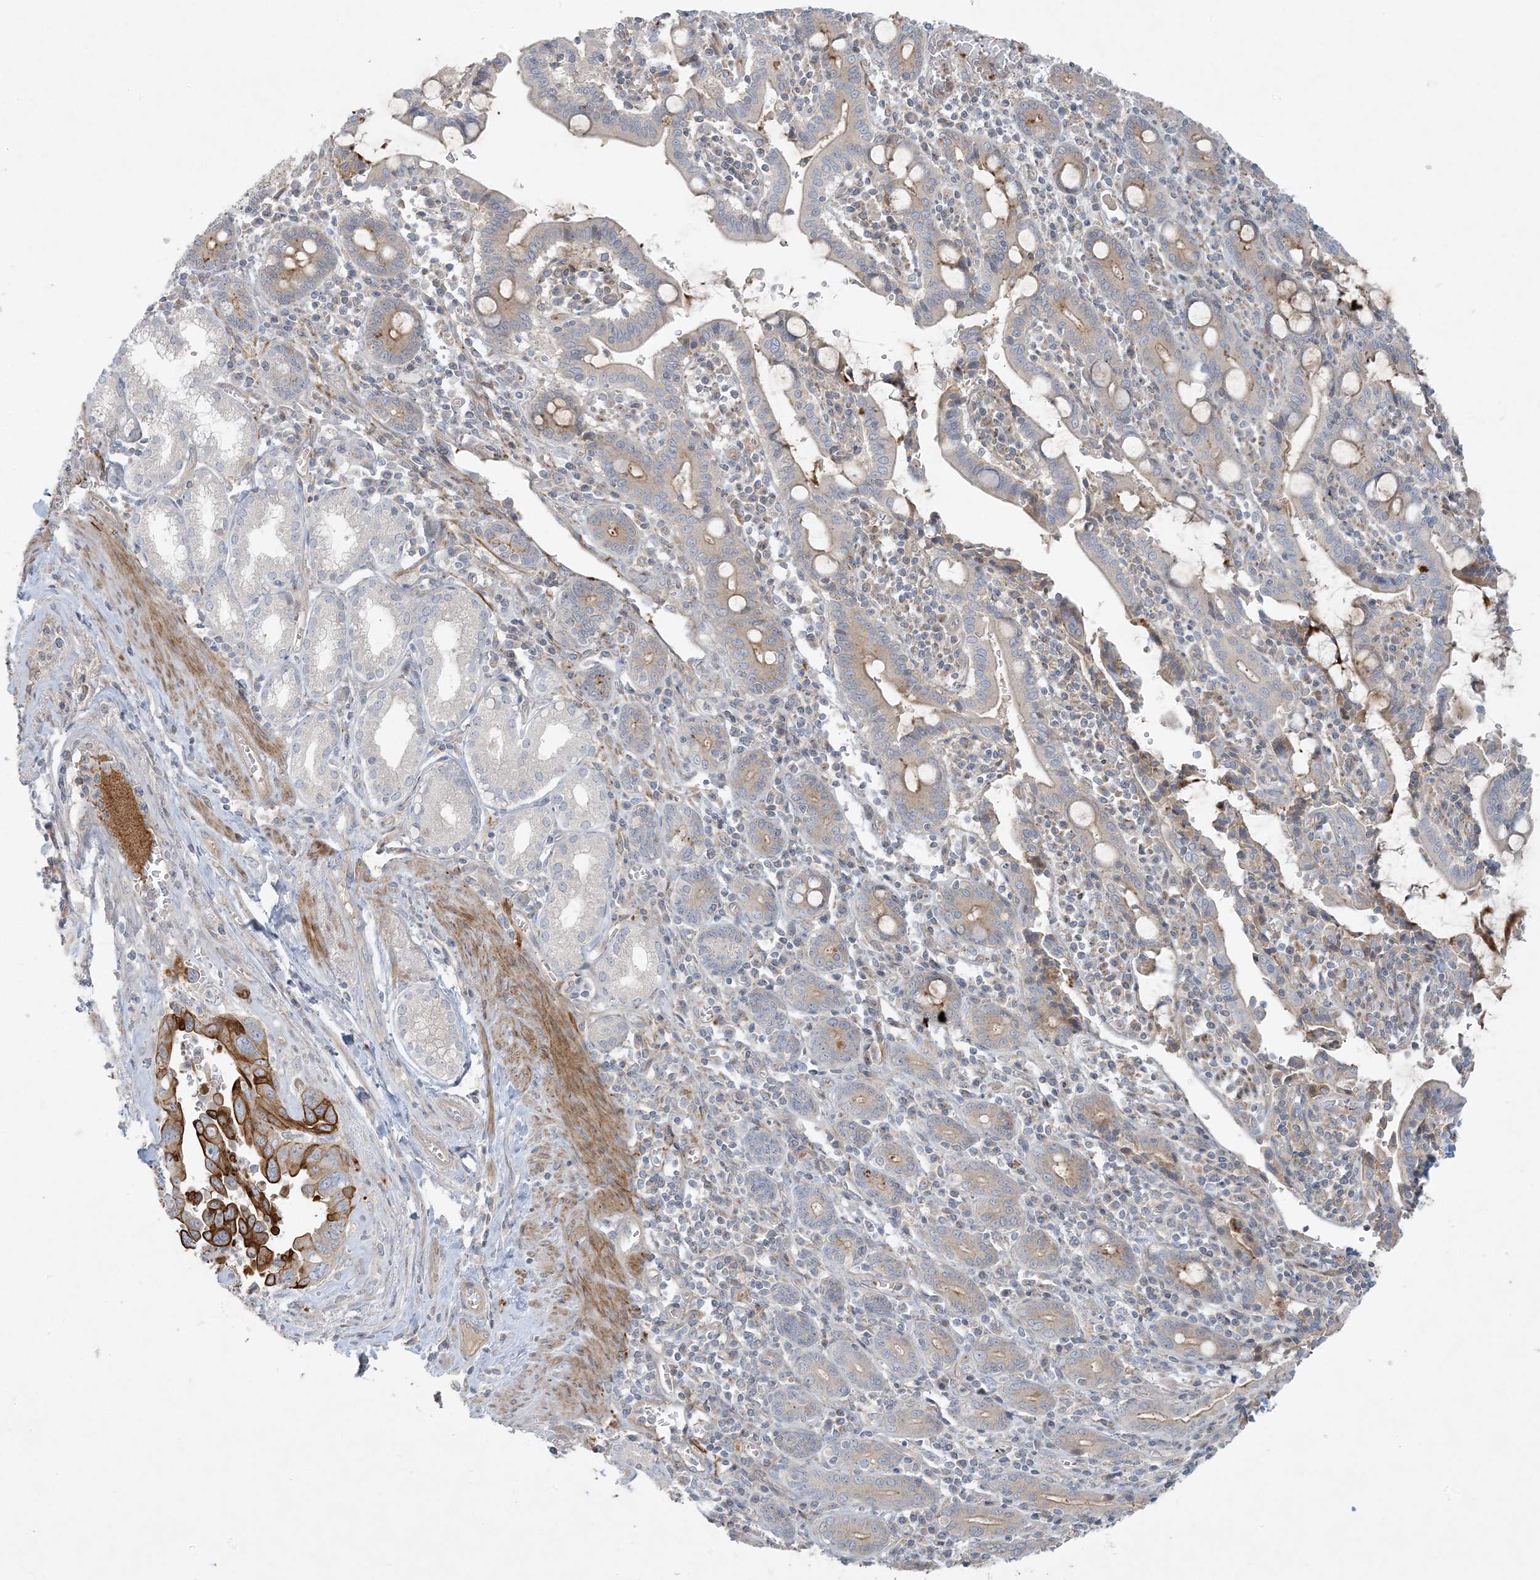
{"staining": {"intensity": "strong", "quantity": "<25%", "location": "cytoplasmic/membranous"}, "tissue": "pancreatic cancer", "cell_type": "Tumor cells", "image_type": "cancer", "snomed": [{"axis": "morphology", "description": "Adenocarcinoma, NOS"}, {"axis": "topography", "description": "Pancreas"}], "caption": "A brown stain highlights strong cytoplasmic/membranous positivity of a protein in adenocarcinoma (pancreatic) tumor cells.", "gene": "PIK3R4", "patient": {"sex": "male", "age": 70}}